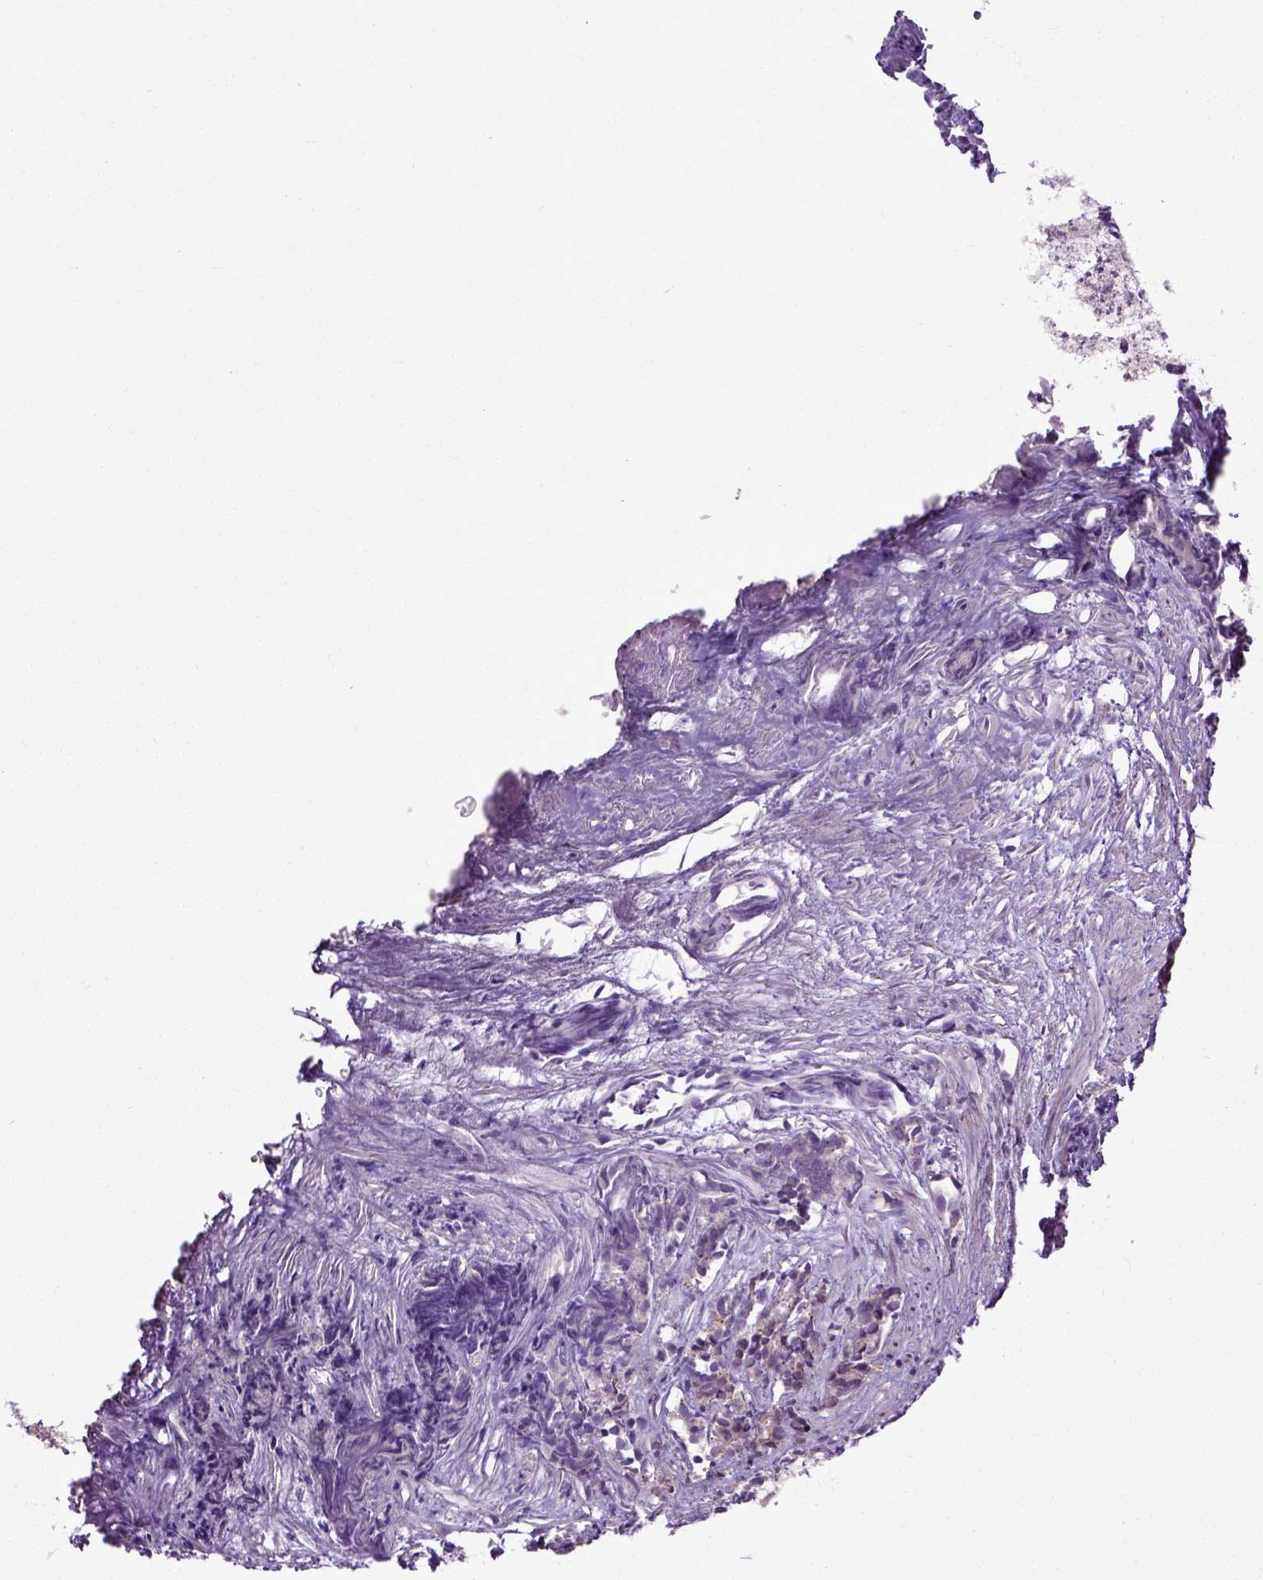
{"staining": {"intensity": "moderate", "quantity": ">75%", "location": "nuclear"}, "tissue": "prostate cancer", "cell_type": "Tumor cells", "image_type": "cancer", "snomed": [{"axis": "morphology", "description": "Adenocarcinoma, High grade"}, {"axis": "topography", "description": "Prostate"}], "caption": "Immunohistochemistry micrograph of neoplastic tissue: human high-grade adenocarcinoma (prostate) stained using immunohistochemistry (IHC) displays medium levels of moderate protein expression localized specifically in the nuclear of tumor cells, appearing as a nuclear brown color.", "gene": "UBA3", "patient": {"sex": "male", "age": 84}}